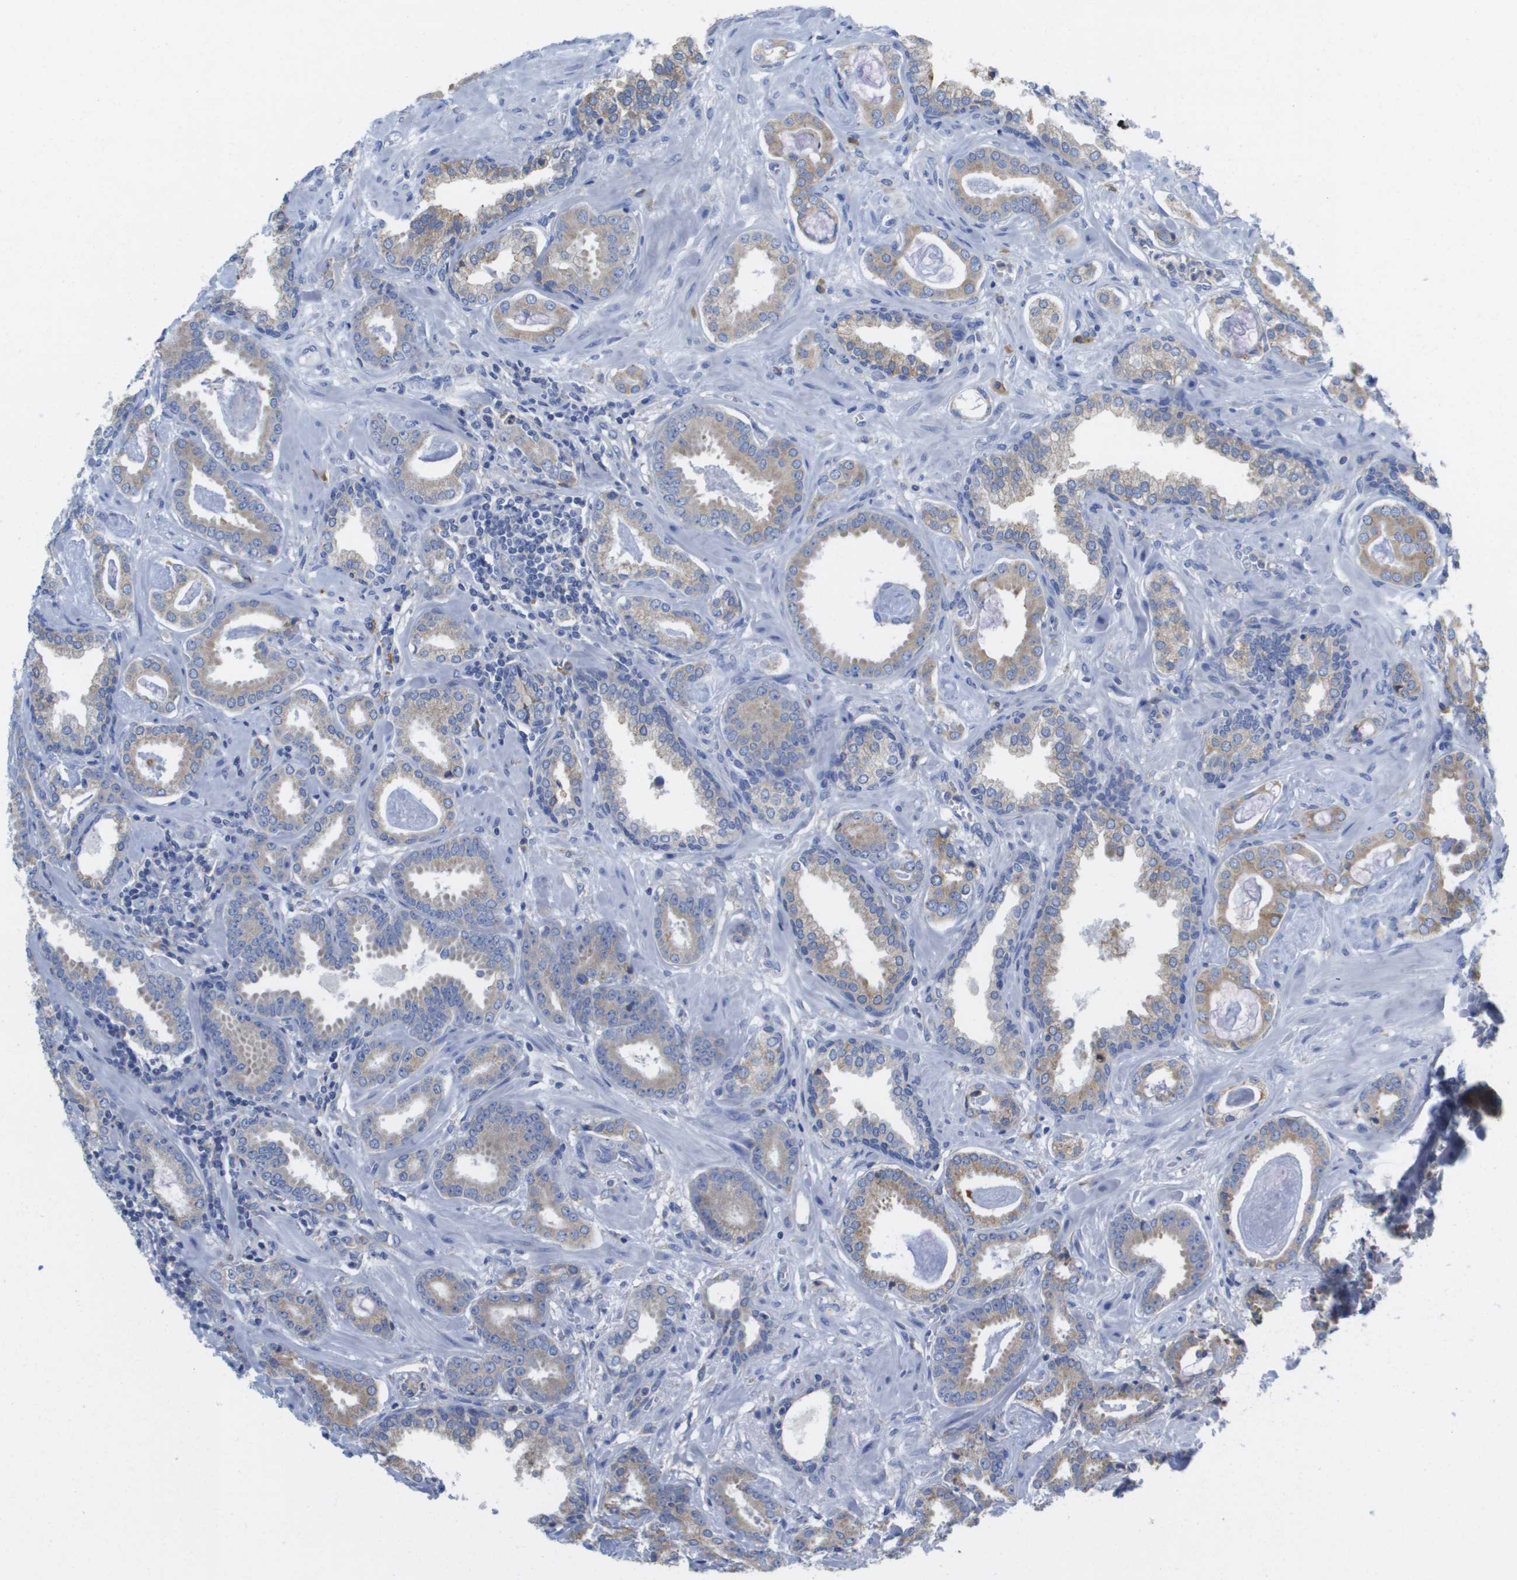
{"staining": {"intensity": "weak", "quantity": "25%-75%", "location": "cytoplasmic/membranous"}, "tissue": "prostate cancer", "cell_type": "Tumor cells", "image_type": "cancer", "snomed": [{"axis": "morphology", "description": "Adenocarcinoma, Low grade"}, {"axis": "topography", "description": "Prostate"}], "caption": "Tumor cells exhibit low levels of weak cytoplasmic/membranous staining in about 25%-75% of cells in prostate cancer (low-grade adenocarcinoma).", "gene": "SDR42E1", "patient": {"sex": "male", "age": 53}}